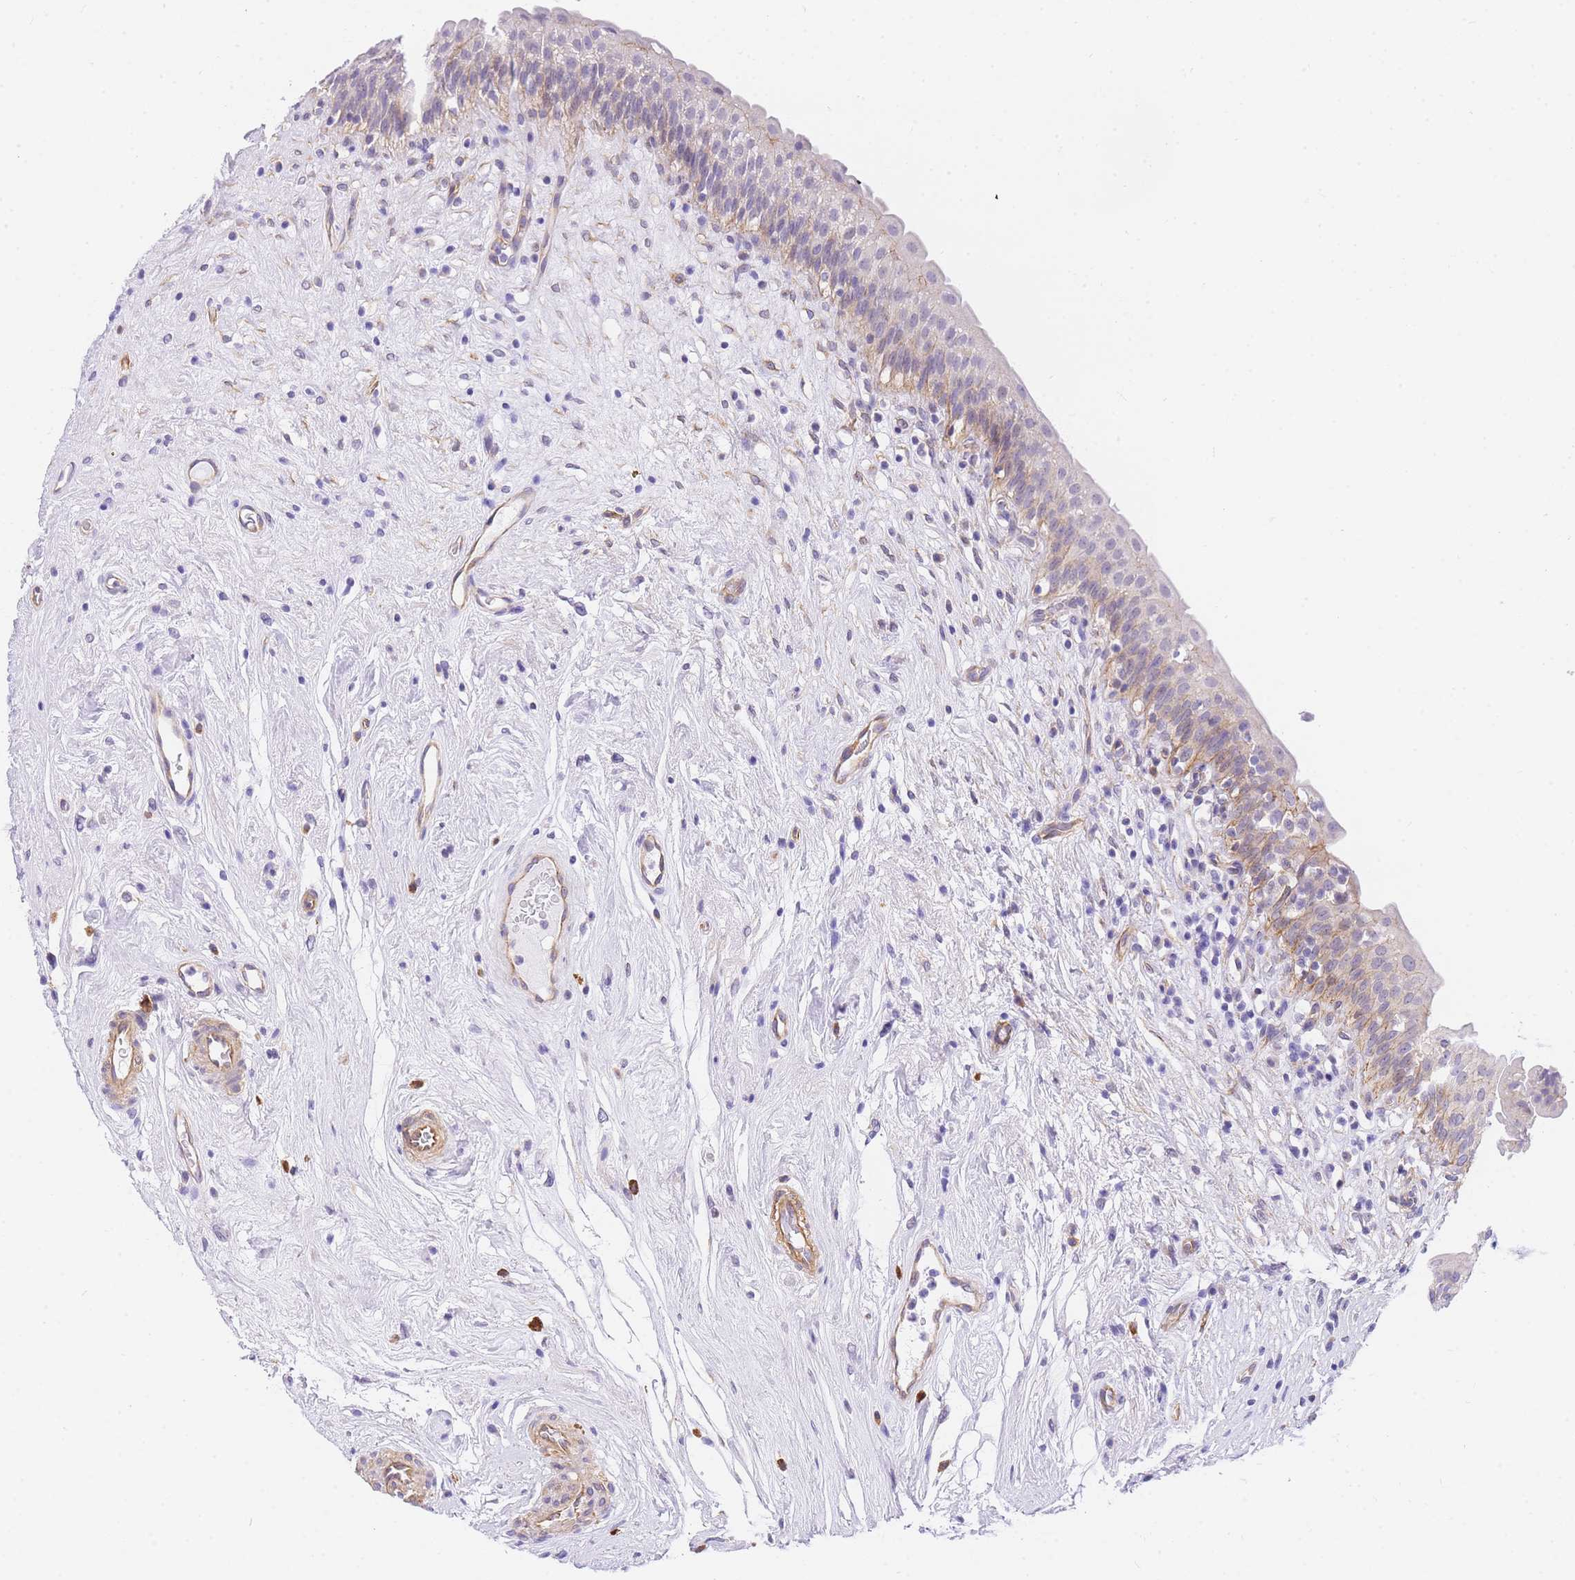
{"staining": {"intensity": "moderate", "quantity": "25%-75%", "location": "cytoplasmic/membranous"}, "tissue": "urinary bladder", "cell_type": "Urothelial cells", "image_type": "normal", "snomed": [{"axis": "morphology", "description": "Normal tissue, NOS"}, {"axis": "topography", "description": "Urinary bladder"}], "caption": "Urothelial cells display medium levels of moderate cytoplasmic/membranous positivity in approximately 25%-75% of cells in benign urinary bladder.", "gene": "SRSF12", "patient": {"sex": "male", "age": 83}}